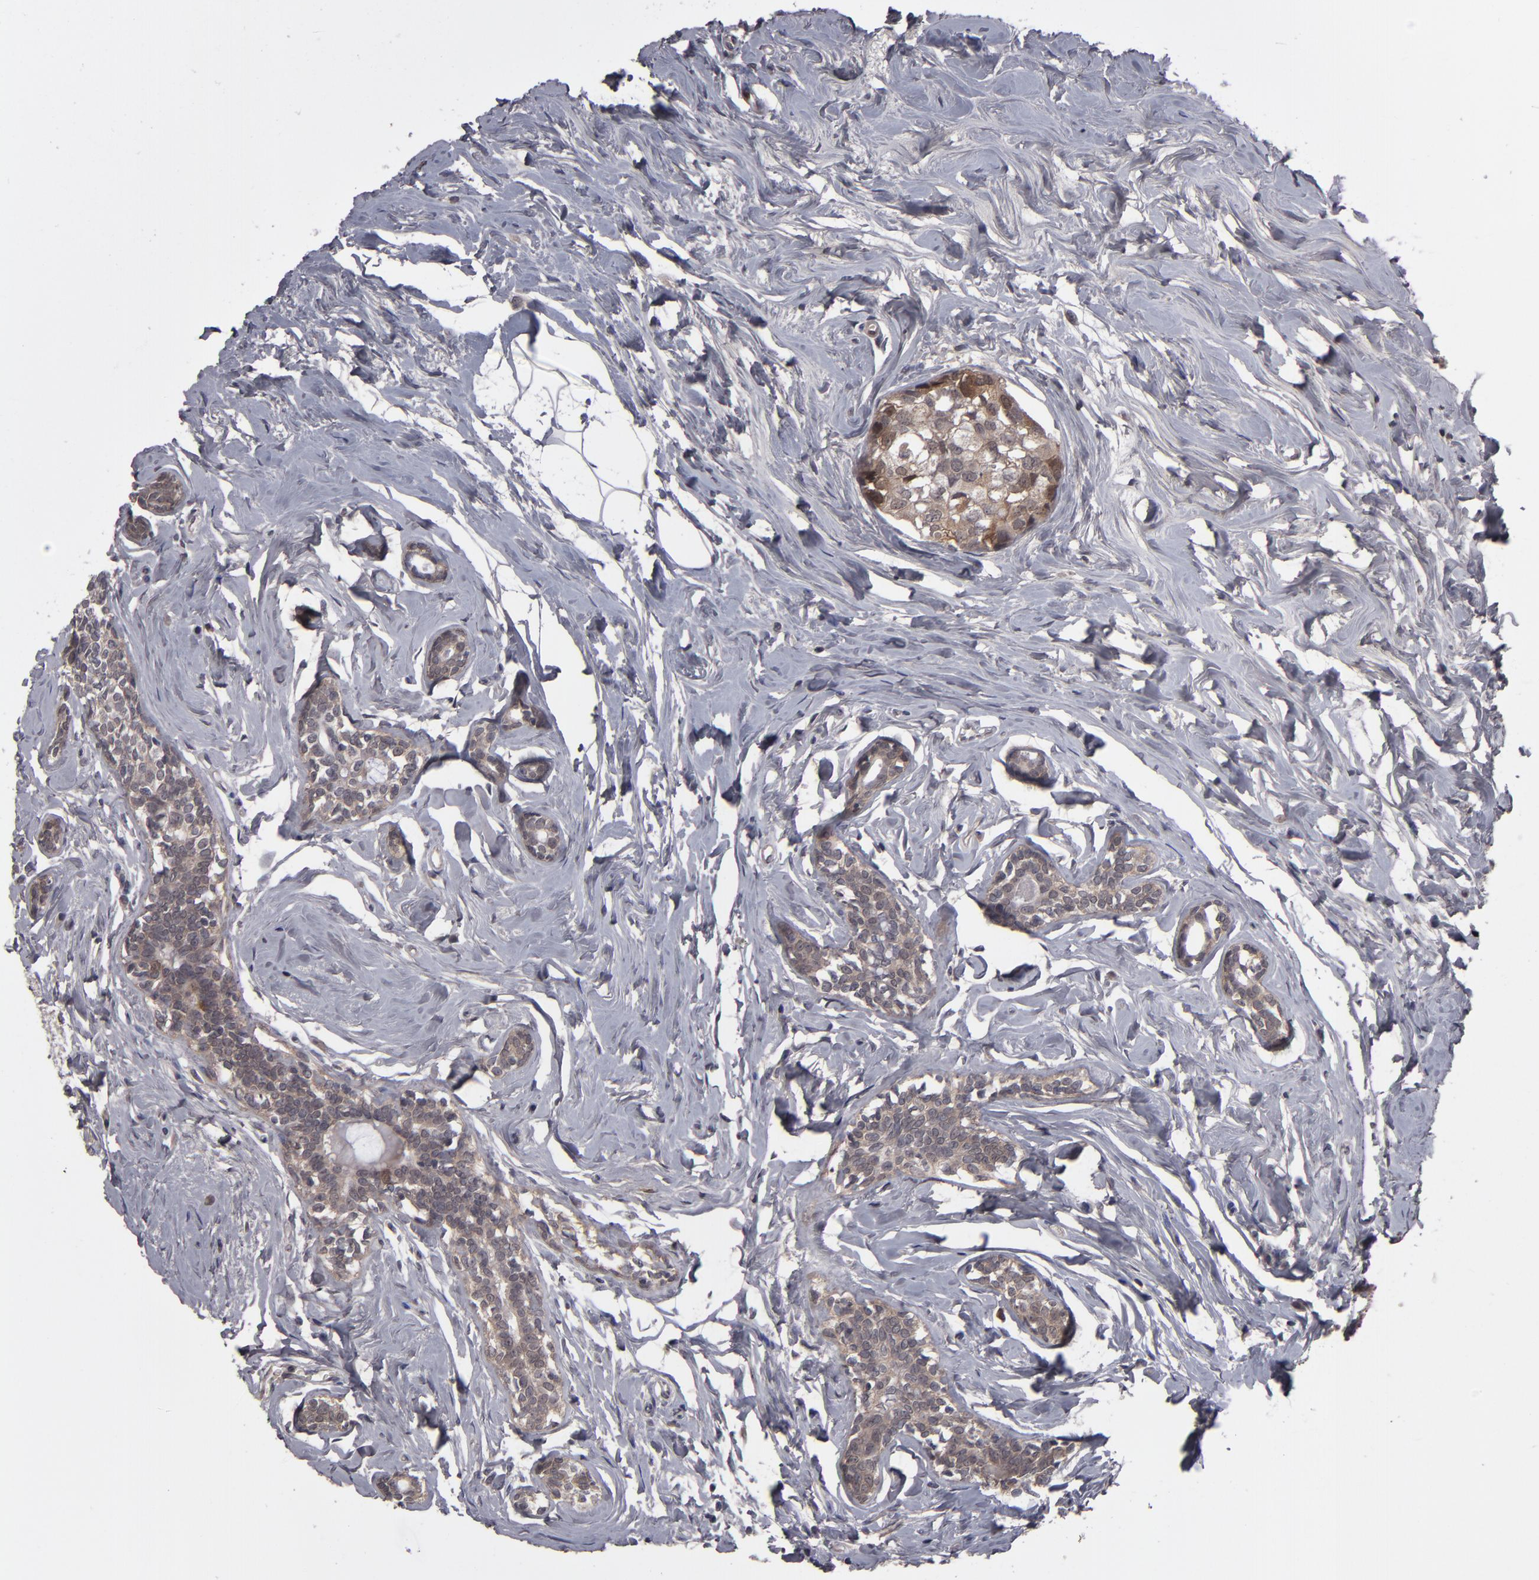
{"staining": {"intensity": "moderate", "quantity": ">75%", "location": "cytoplasmic/membranous"}, "tissue": "breast cancer", "cell_type": "Tumor cells", "image_type": "cancer", "snomed": [{"axis": "morphology", "description": "Normal tissue, NOS"}, {"axis": "morphology", "description": "Duct carcinoma"}, {"axis": "topography", "description": "Breast"}], "caption": "Breast cancer stained for a protein (brown) shows moderate cytoplasmic/membranous positive staining in approximately >75% of tumor cells.", "gene": "TYMS", "patient": {"sex": "female", "age": 50}}